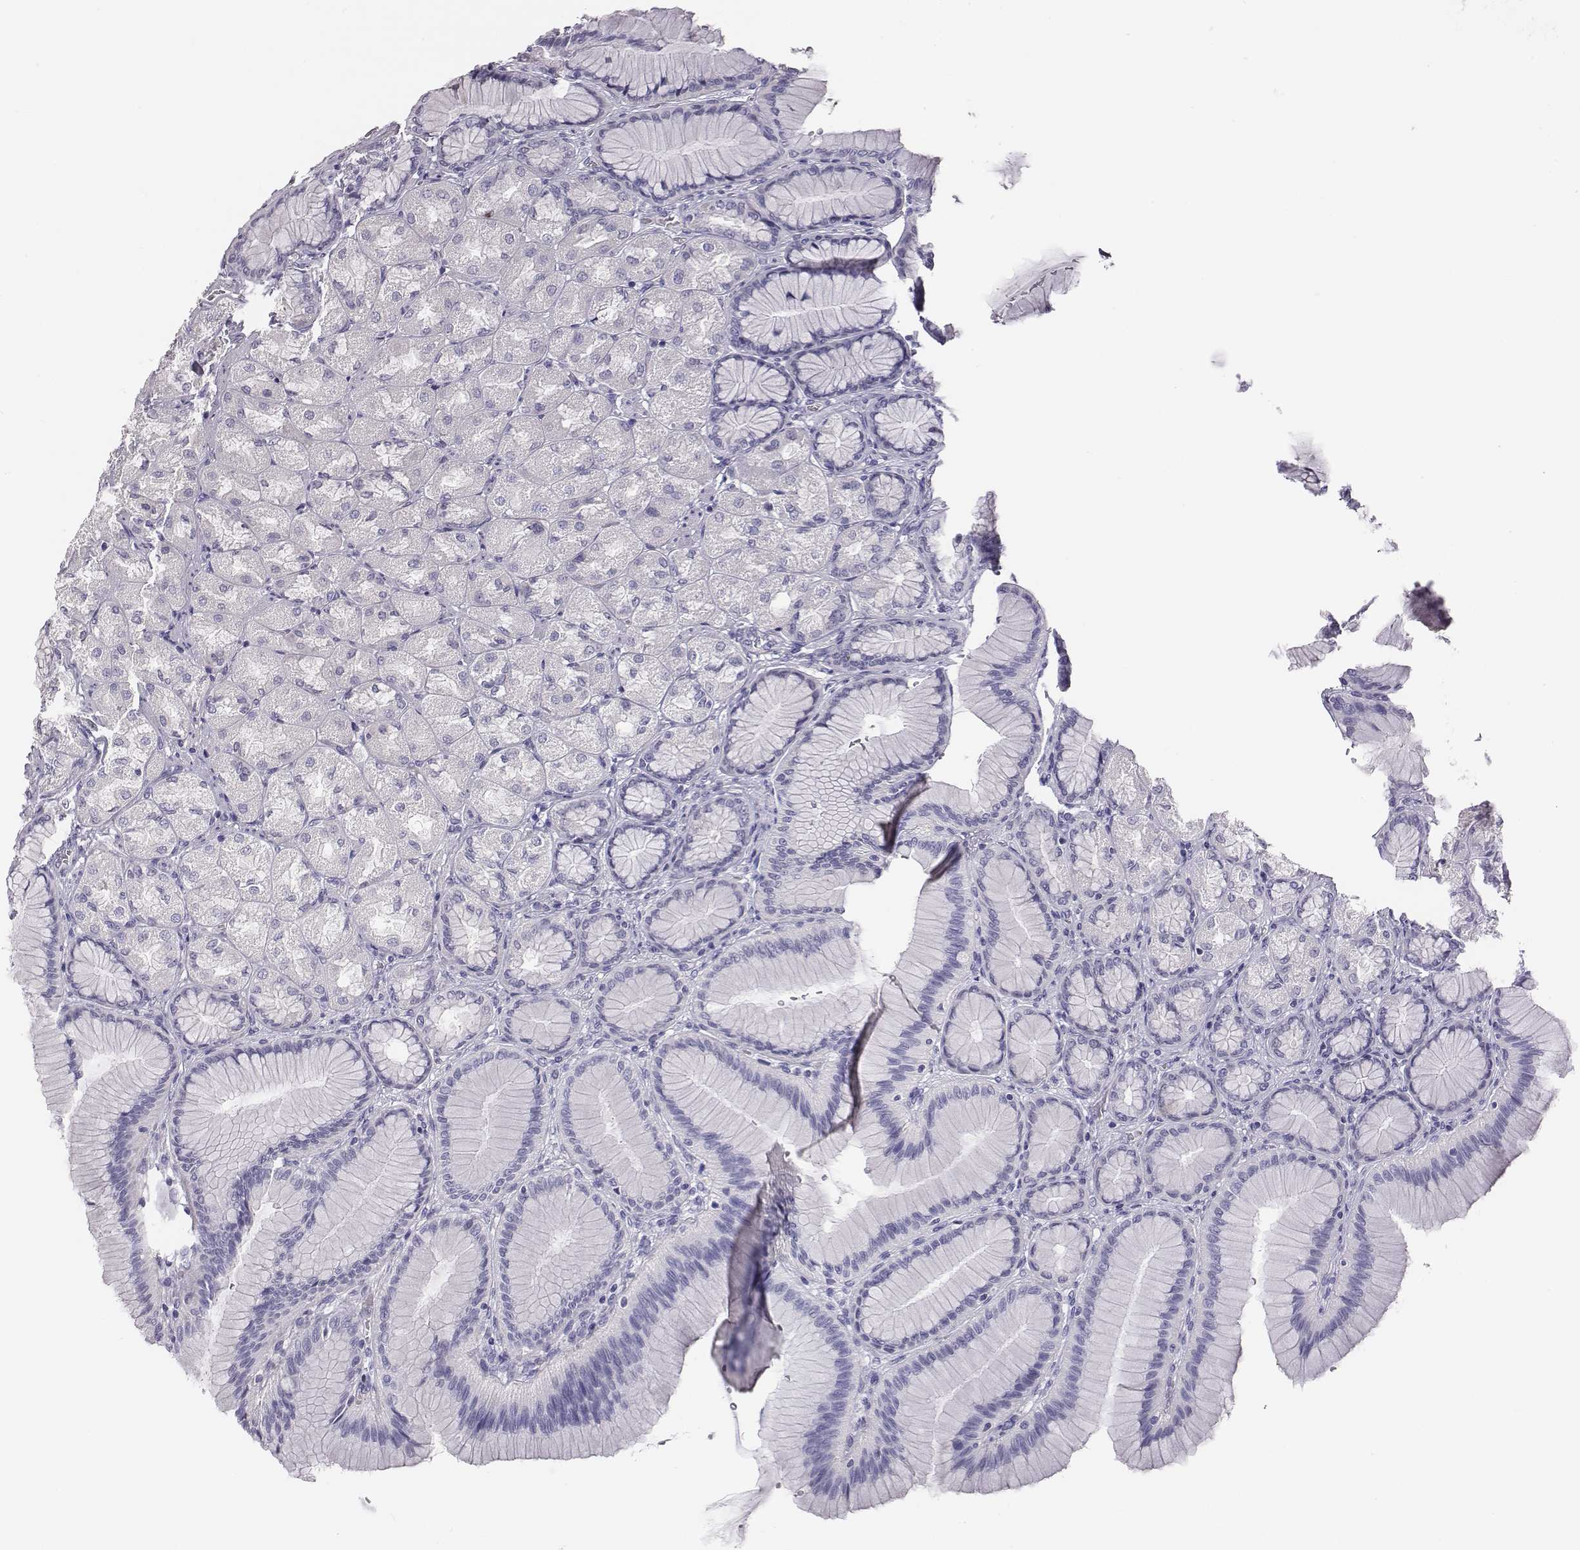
{"staining": {"intensity": "negative", "quantity": "none", "location": "none"}, "tissue": "stomach", "cell_type": "Glandular cells", "image_type": "normal", "snomed": [{"axis": "morphology", "description": "Normal tissue, NOS"}, {"axis": "morphology", "description": "Adenocarcinoma, NOS"}, {"axis": "morphology", "description": "Adenocarcinoma, High grade"}, {"axis": "topography", "description": "Stomach, upper"}, {"axis": "topography", "description": "Stomach"}], "caption": "This photomicrograph is of normal stomach stained with immunohistochemistry to label a protein in brown with the nuclei are counter-stained blue. There is no expression in glandular cells.", "gene": "ENSG00000290147", "patient": {"sex": "female", "age": 65}}